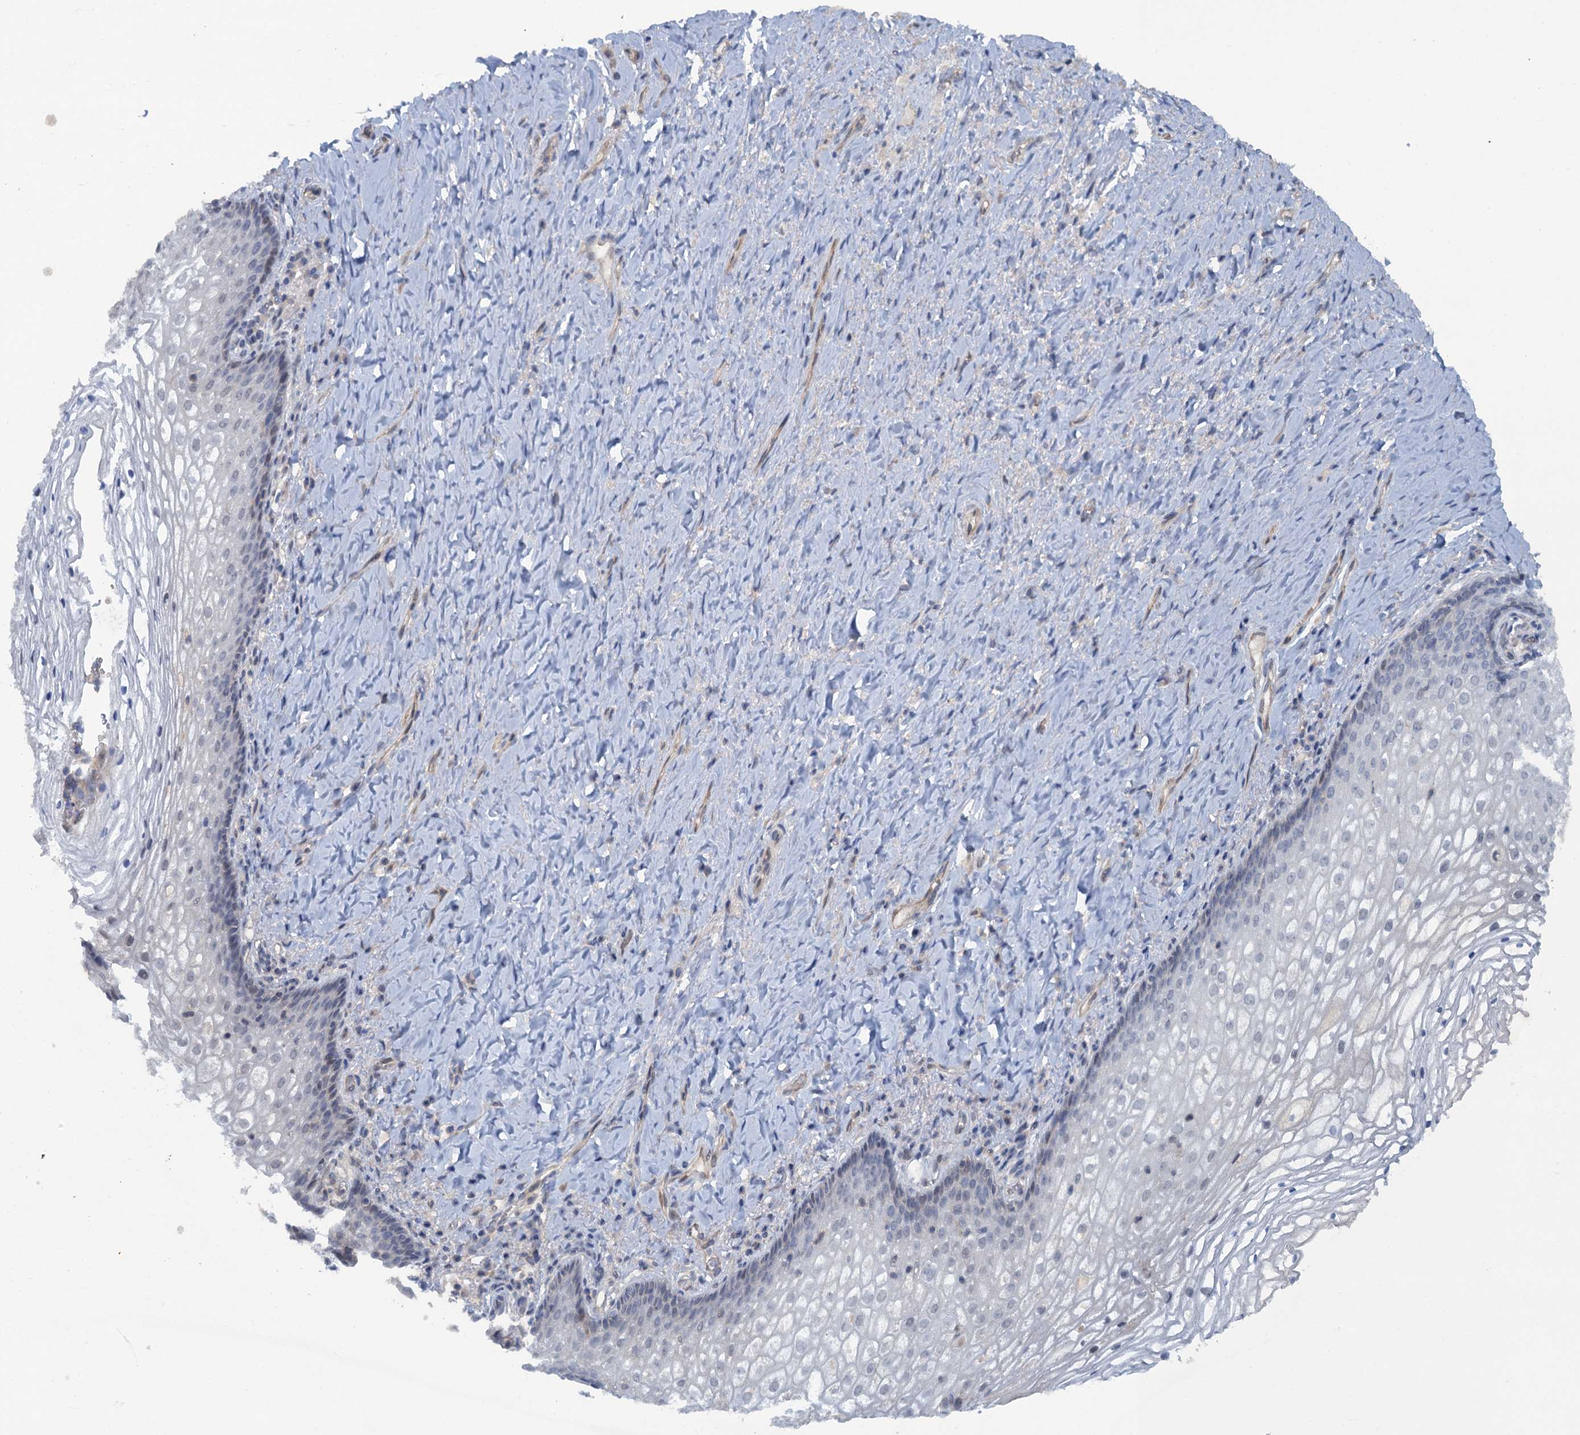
{"staining": {"intensity": "negative", "quantity": "none", "location": "none"}, "tissue": "vagina", "cell_type": "Squamous epithelial cells", "image_type": "normal", "snomed": [{"axis": "morphology", "description": "Normal tissue, NOS"}, {"axis": "topography", "description": "Vagina"}], "caption": "High power microscopy histopathology image of an immunohistochemistry photomicrograph of benign vagina, revealing no significant expression in squamous epithelial cells. The staining is performed using DAB brown chromogen with nuclei counter-stained in using hematoxylin.", "gene": "MYO16", "patient": {"sex": "female", "age": 60}}